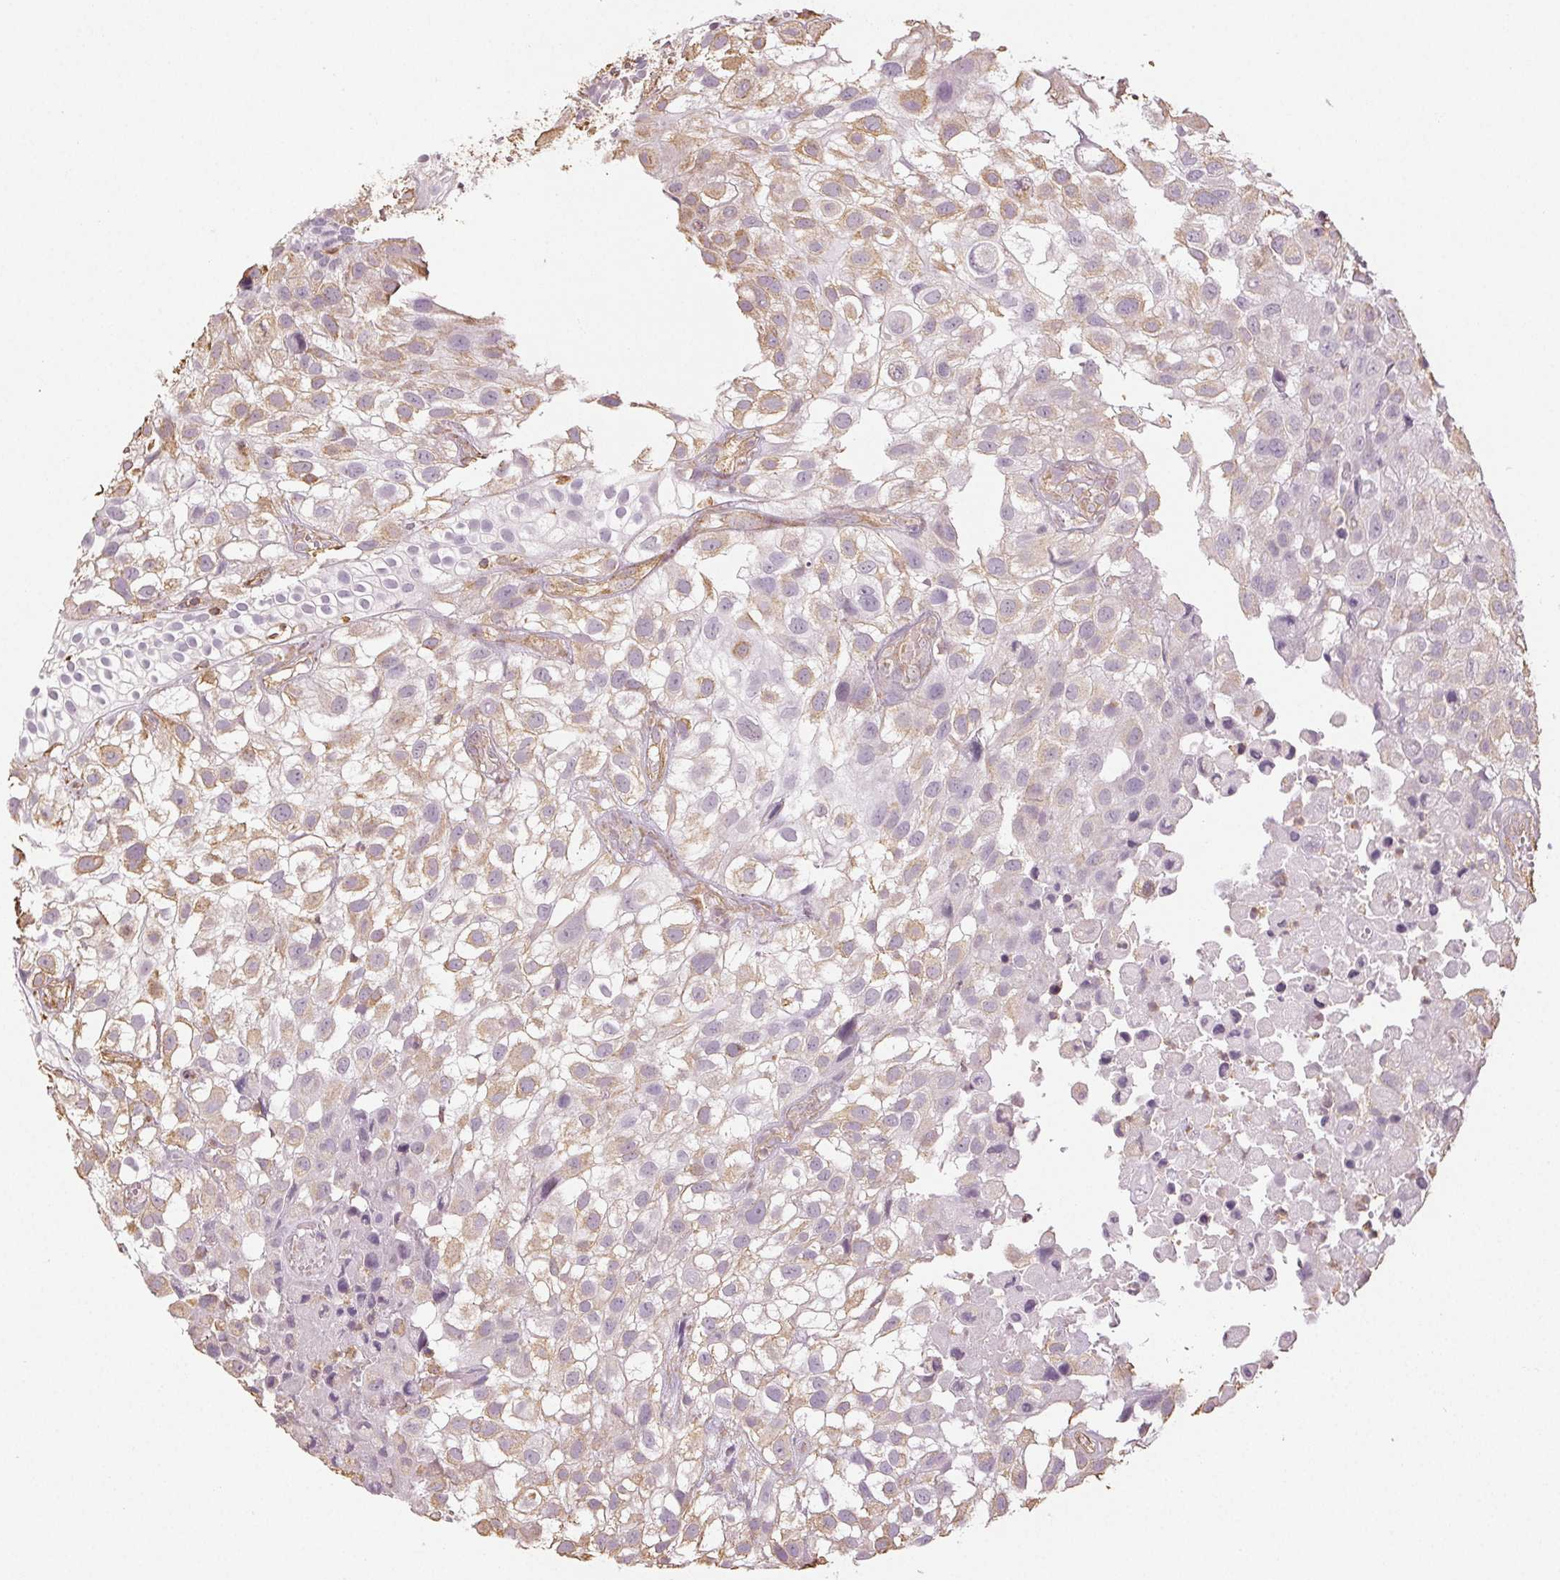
{"staining": {"intensity": "weak", "quantity": "25%-75%", "location": "cytoplasmic/membranous"}, "tissue": "urothelial cancer", "cell_type": "Tumor cells", "image_type": "cancer", "snomed": [{"axis": "morphology", "description": "Urothelial carcinoma, High grade"}, {"axis": "topography", "description": "Urinary bladder"}], "caption": "Urothelial cancer stained for a protein displays weak cytoplasmic/membranous positivity in tumor cells. The protein is stained brown, and the nuclei are stained in blue (DAB IHC with brightfield microscopy, high magnification).", "gene": "COL7A1", "patient": {"sex": "male", "age": 56}}